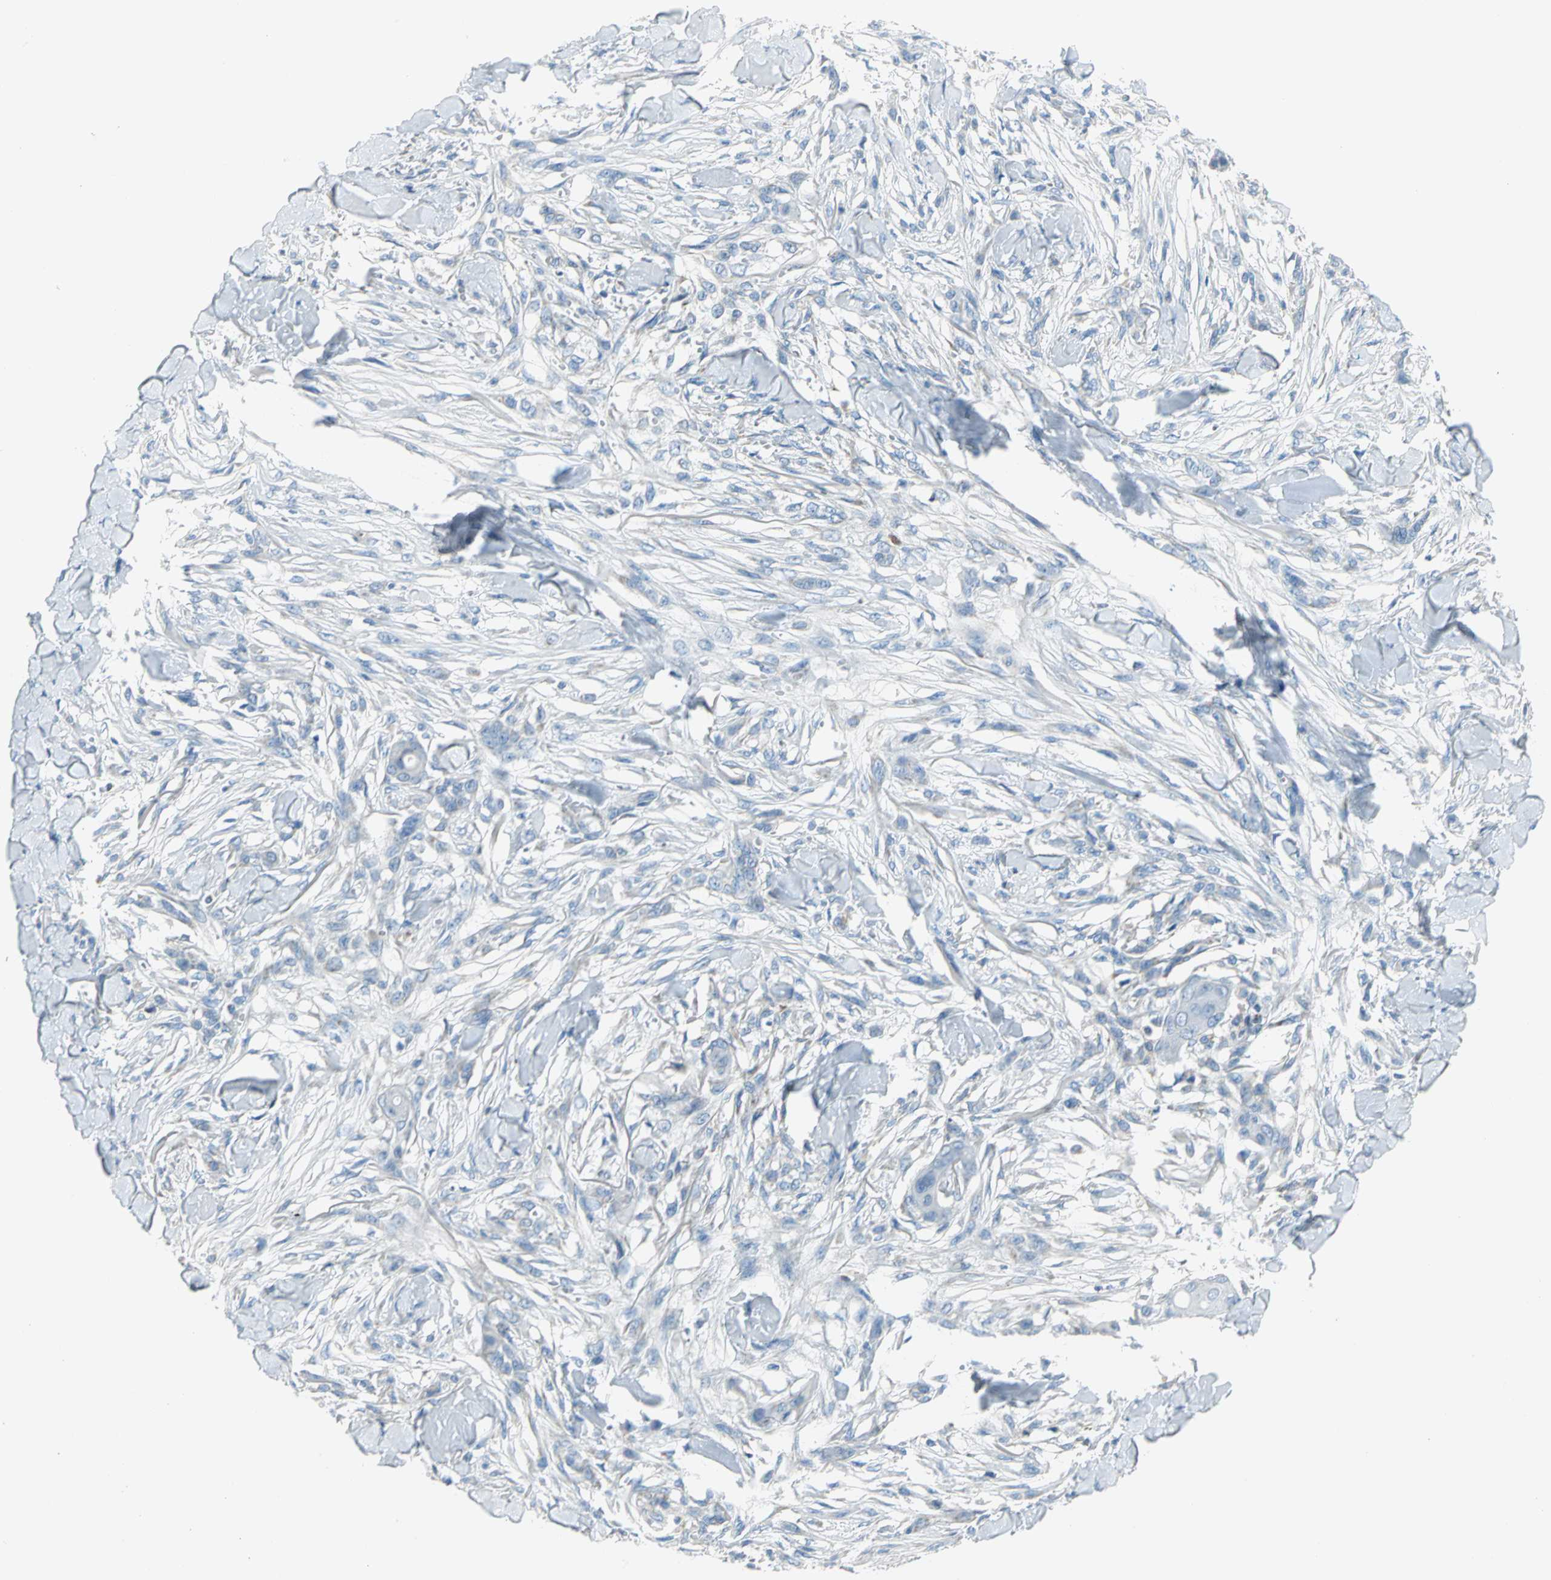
{"staining": {"intensity": "negative", "quantity": "none", "location": "none"}, "tissue": "skin cancer", "cell_type": "Tumor cells", "image_type": "cancer", "snomed": [{"axis": "morphology", "description": "Normal tissue, NOS"}, {"axis": "morphology", "description": "Squamous cell carcinoma, NOS"}, {"axis": "topography", "description": "Skin"}], "caption": "Tumor cells show no significant staining in skin cancer.", "gene": "ALOX15", "patient": {"sex": "female", "age": 59}}